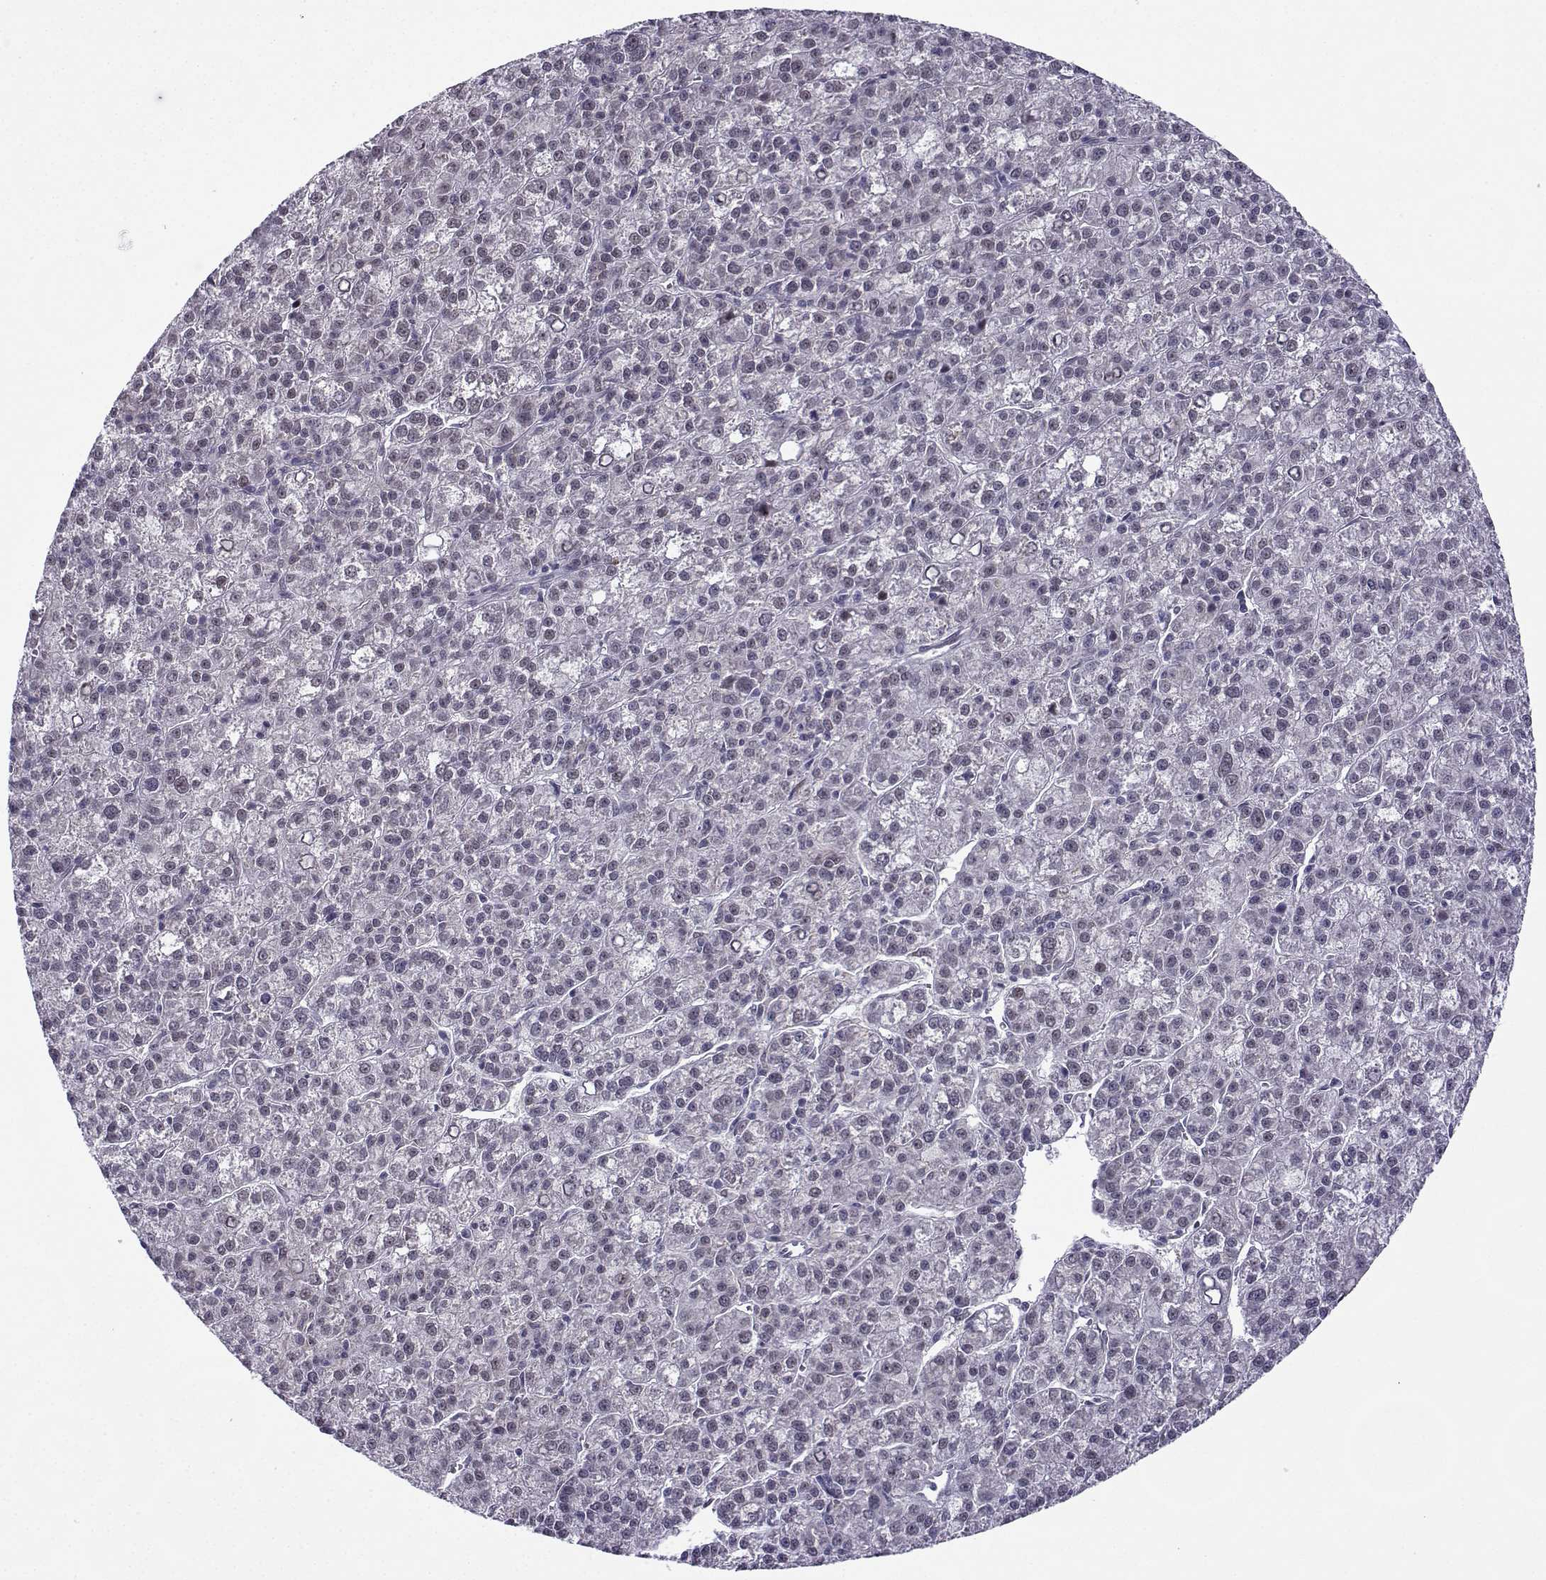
{"staining": {"intensity": "negative", "quantity": "none", "location": "none"}, "tissue": "liver cancer", "cell_type": "Tumor cells", "image_type": "cancer", "snomed": [{"axis": "morphology", "description": "Carcinoma, Hepatocellular, NOS"}, {"axis": "topography", "description": "Liver"}], "caption": "This is a micrograph of immunohistochemistry staining of liver cancer (hepatocellular carcinoma), which shows no positivity in tumor cells. (Brightfield microscopy of DAB (3,3'-diaminobenzidine) immunohistochemistry (IHC) at high magnification).", "gene": "FGF3", "patient": {"sex": "female", "age": 60}}